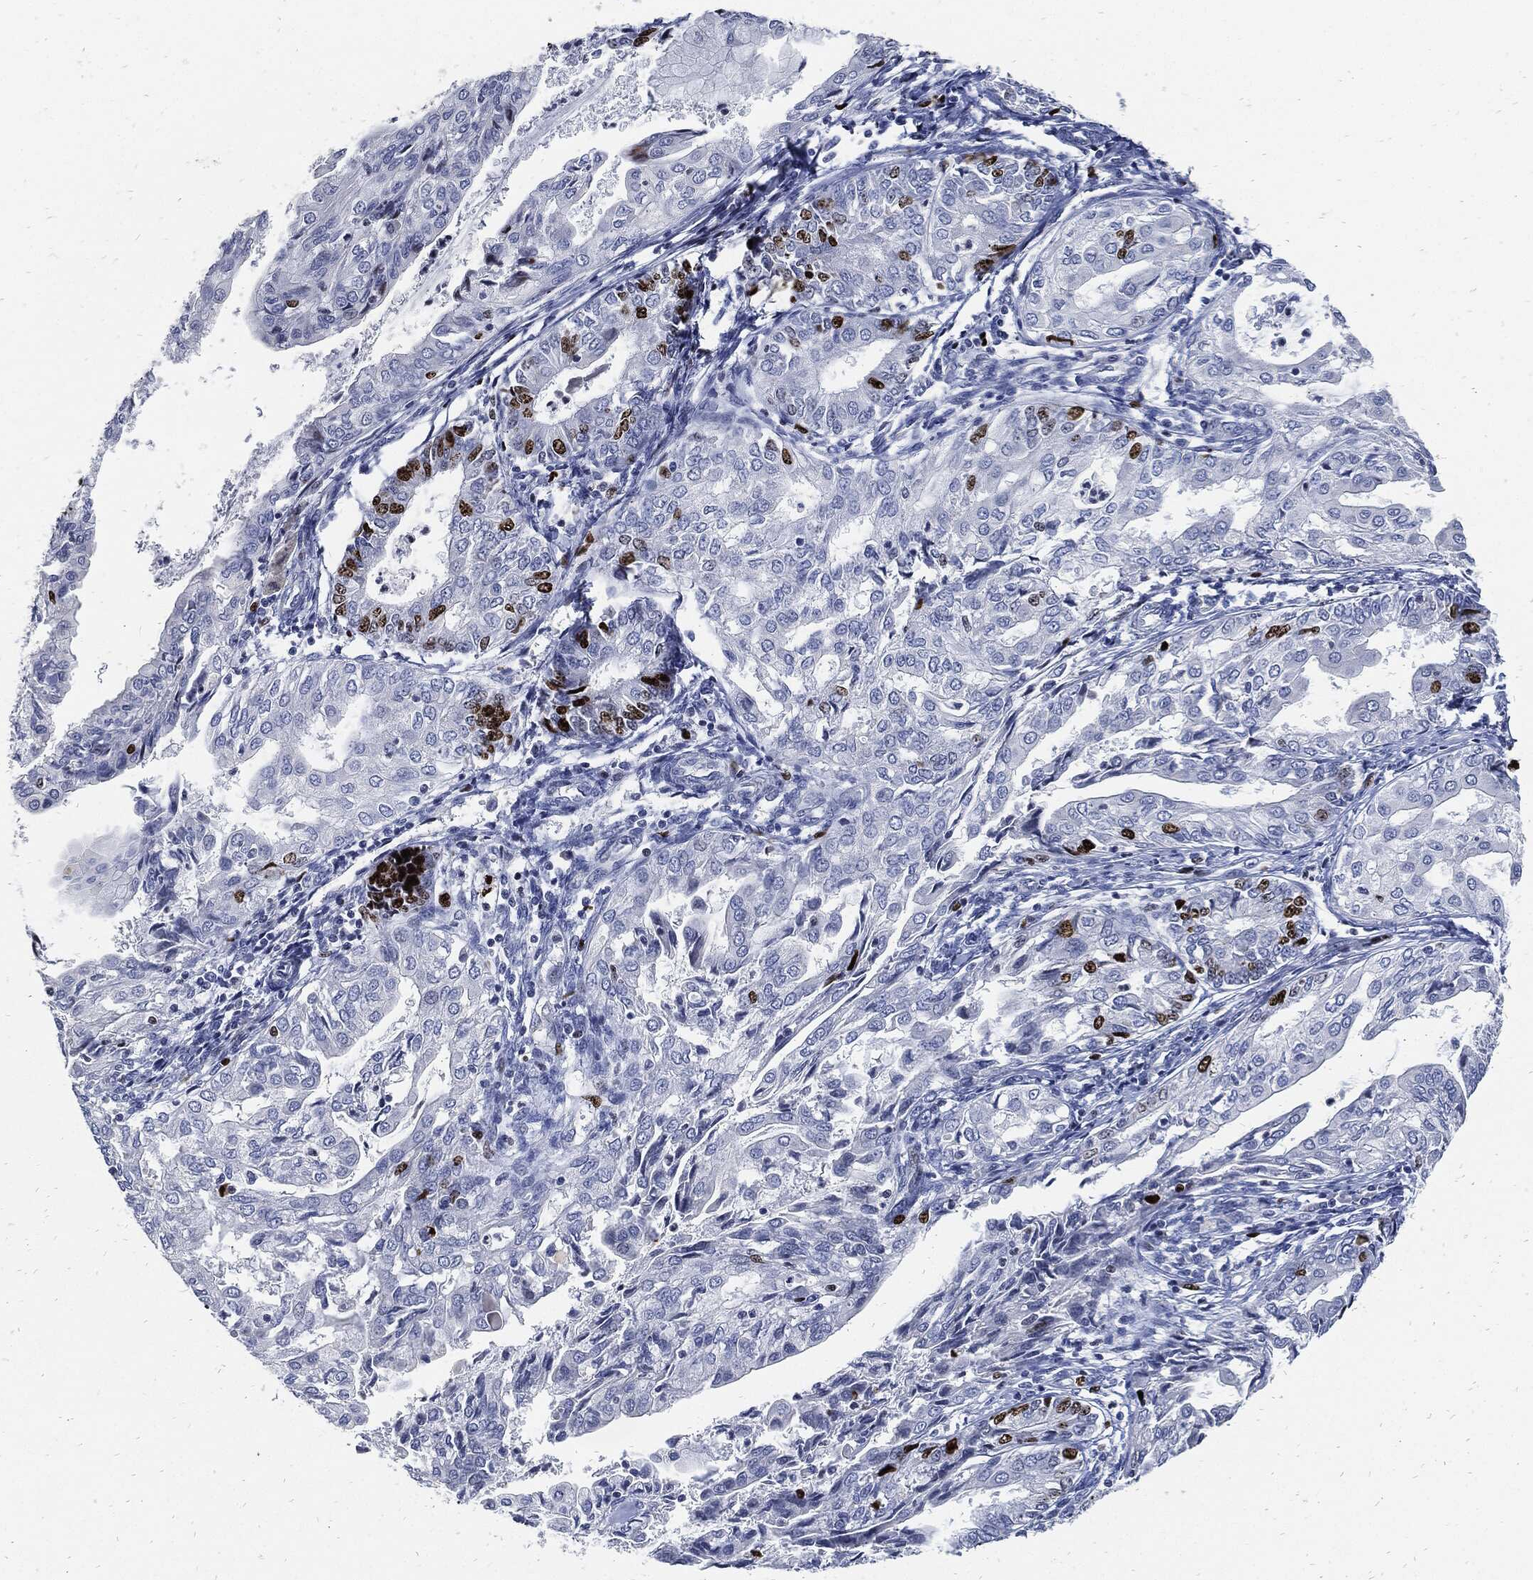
{"staining": {"intensity": "strong", "quantity": "<25%", "location": "nuclear"}, "tissue": "endometrial cancer", "cell_type": "Tumor cells", "image_type": "cancer", "snomed": [{"axis": "morphology", "description": "Adenocarcinoma, NOS"}, {"axis": "topography", "description": "Endometrium"}], "caption": "This is a histology image of immunohistochemistry (IHC) staining of endometrial cancer (adenocarcinoma), which shows strong staining in the nuclear of tumor cells.", "gene": "MKI67", "patient": {"sex": "female", "age": 68}}